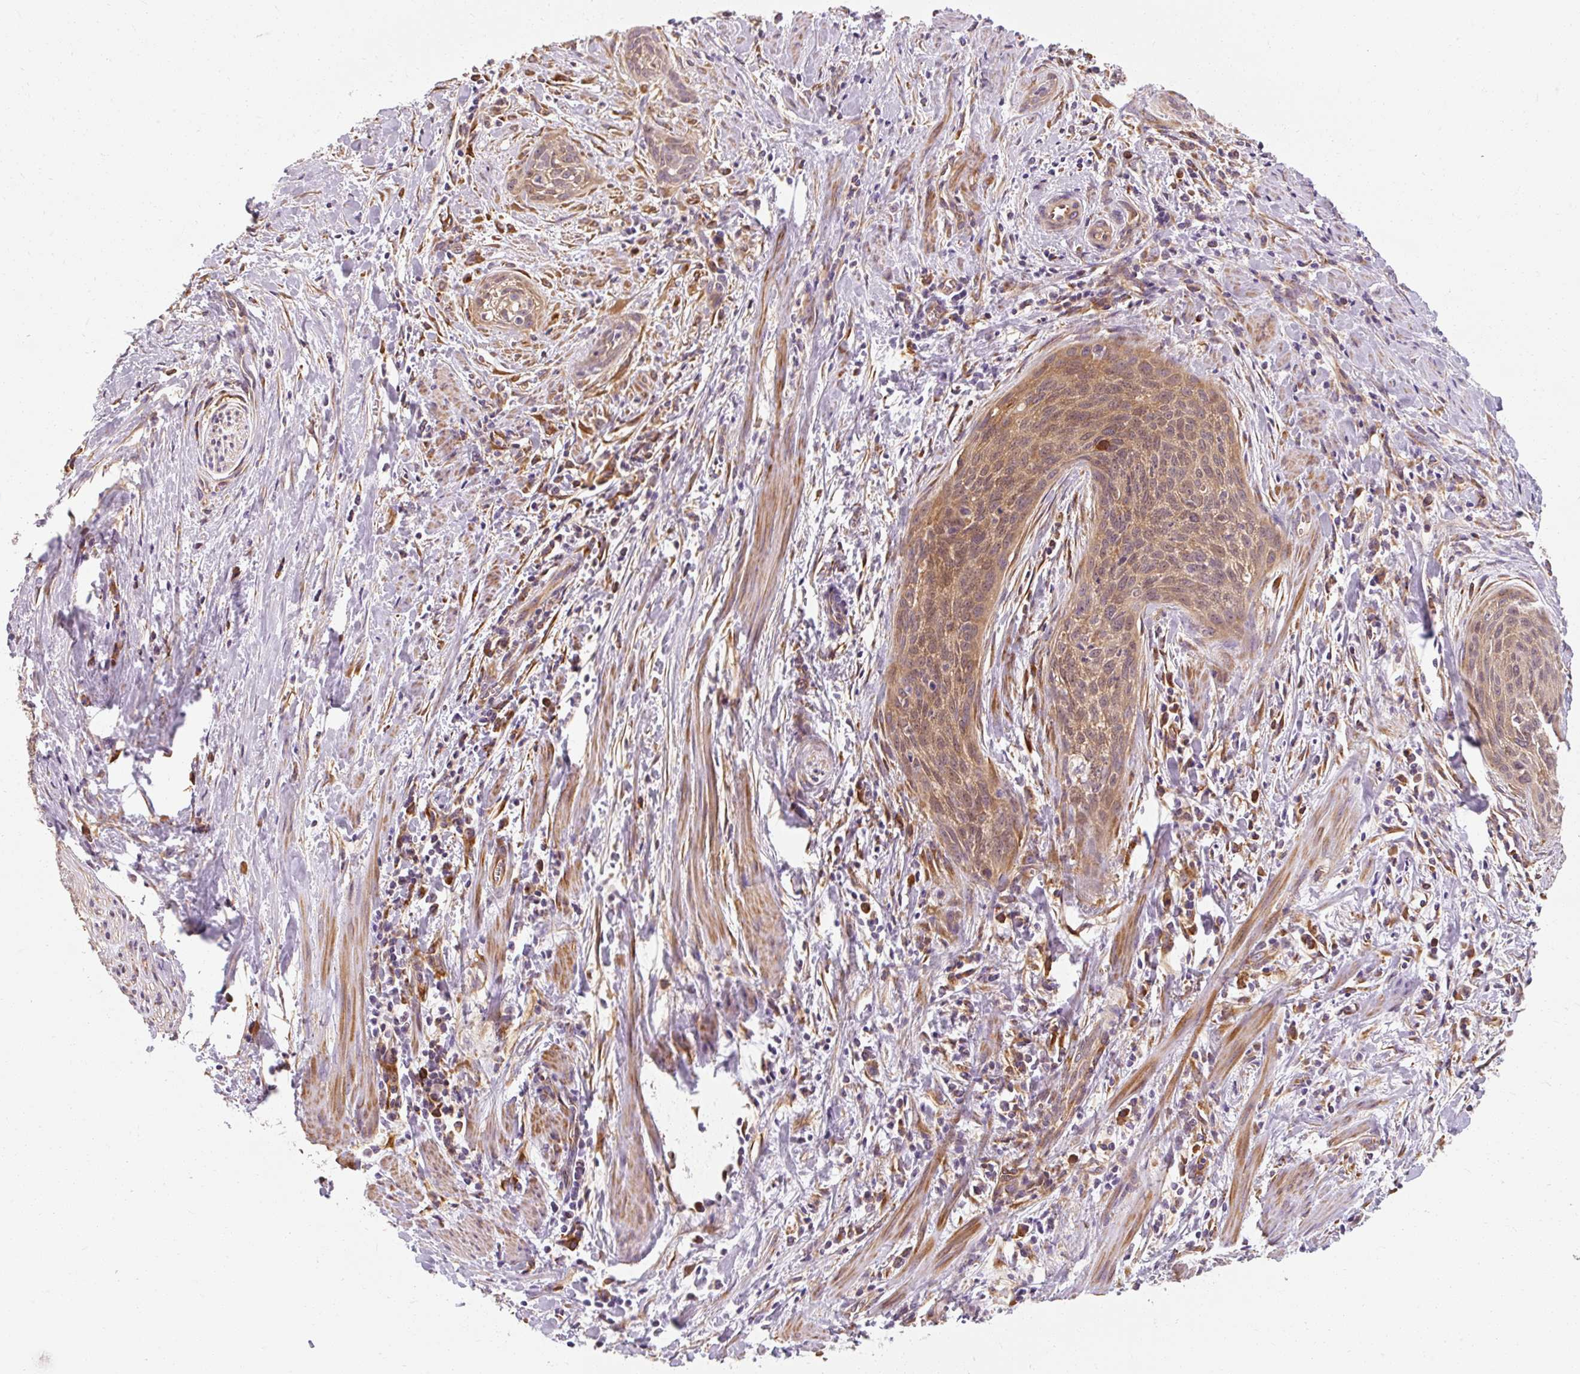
{"staining": {"intensity": "moderate", "quantity": ">75%", "location": "cytoplasmic/membranous"}, "tissue": "cervical cancer", "cell_type": "Tumor cells", "image_type": "cancer", "snomed": [{"axis": "morphology", "description": "Squamous cell carcinoma, NOS"}, {"axis": "topography", "description": "Cervix"}], "caption": "The micrograph exhibits a brown stain indicating the presence of a protein in the cytoplasmic/membranous of tumor cells in cervical squamous cell carcinoma. (Brightfield microscopy of DAB IHC at high magnification).", "gene": "TBC1D4", "patient": {"sex": "female", "age": 55}}